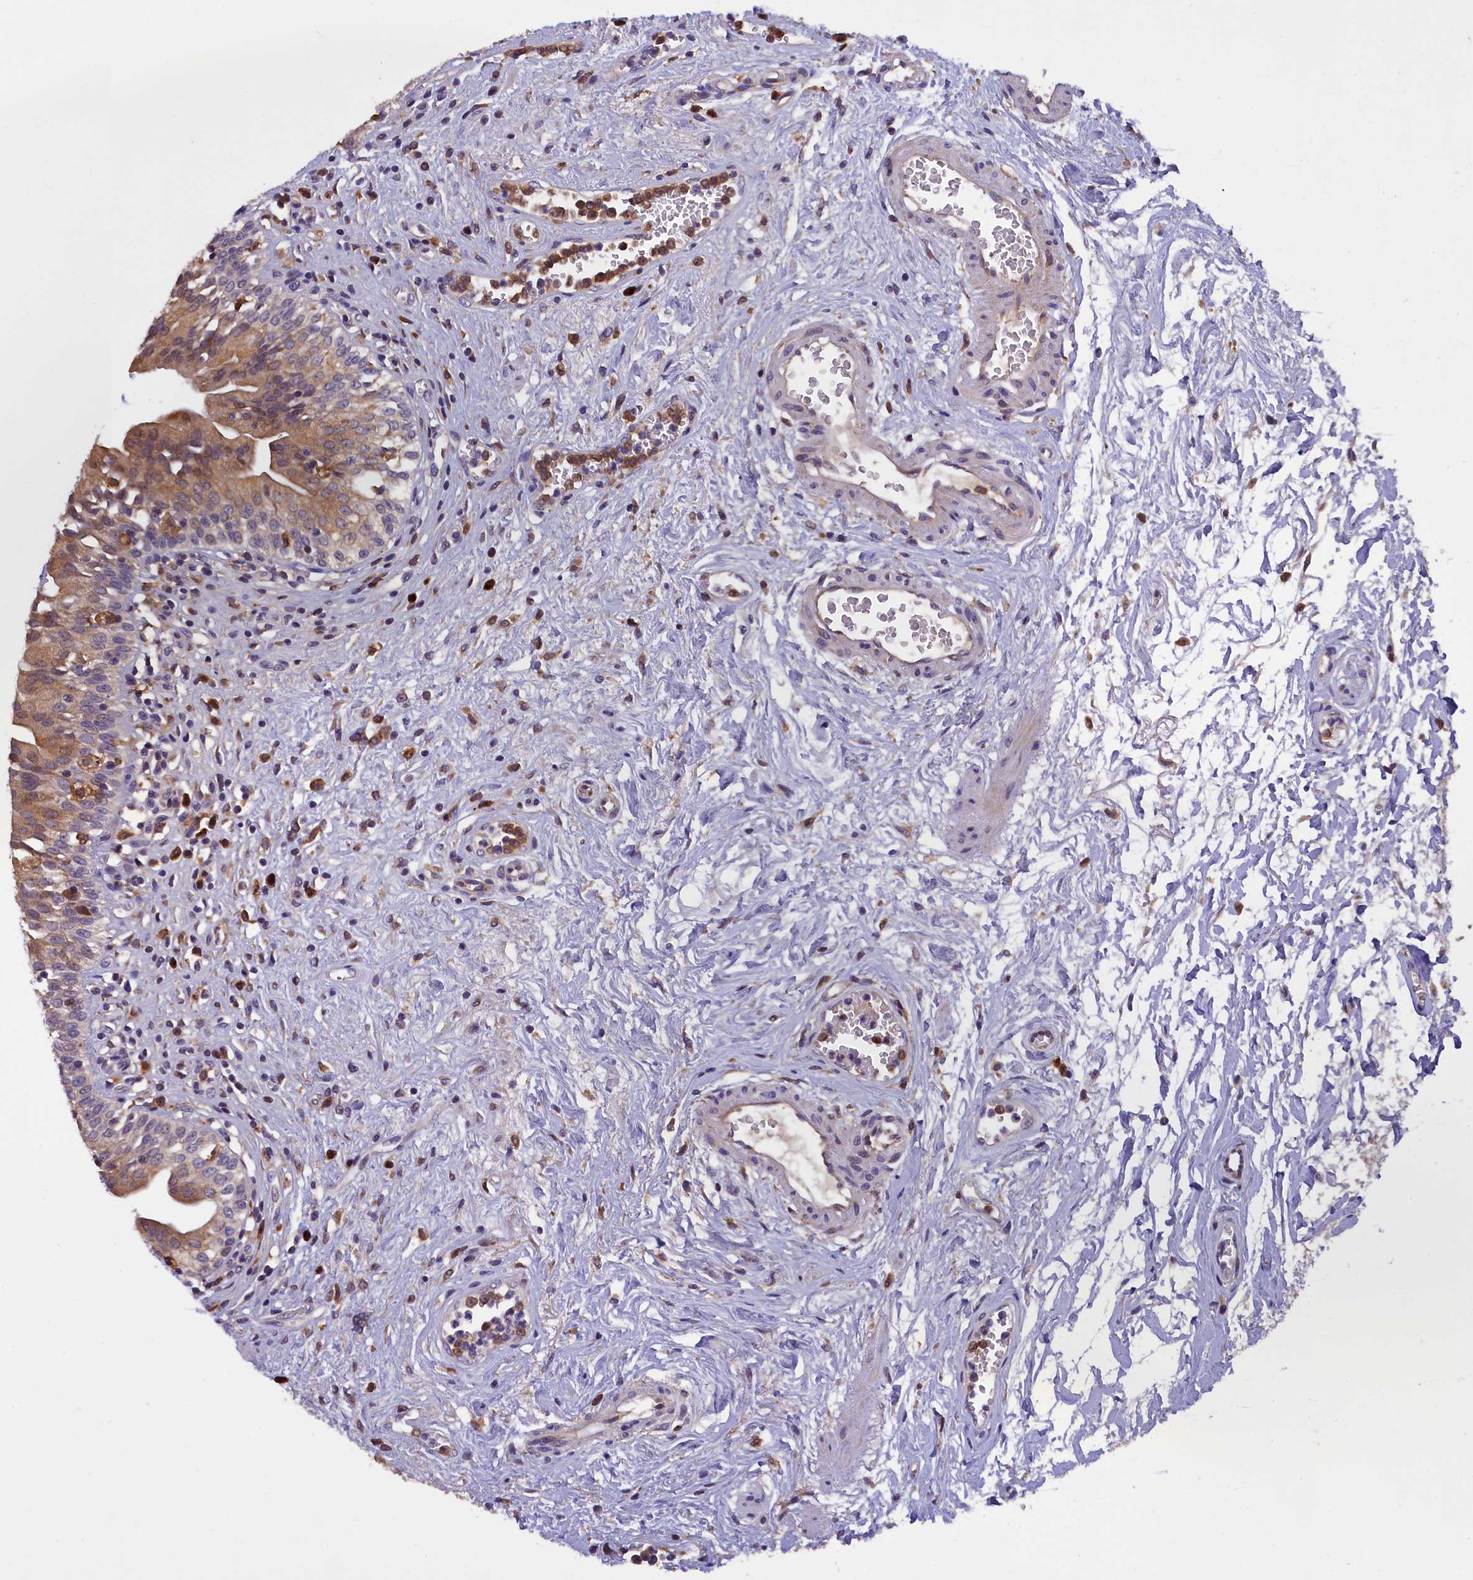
{"staining": {"intensity": "moderate", "quantity": "25%-75%", "location": "cytoplasmic/membranous"}, "tissue": "urinary bladder", "cell_type": "Urothelial cells", "image_type": "normal", "snomed": [{"axis": "morphology", "description": "Normal tissue, NOS"}, {"axis": "morphology", "description": "Inflammation, NOS"}, {"axis": "topography", "description": "Urinary bladder"}], "caption": "Immunohistochemical staining of unremarkable urinary bladder exhibits 25%-75% levels of moderate cytoplasmic/membranous protein positivity in about 25%-75% of urothelial cells.", "gene": "NAIP", "patient": {"sex": "male", "age": 63}}